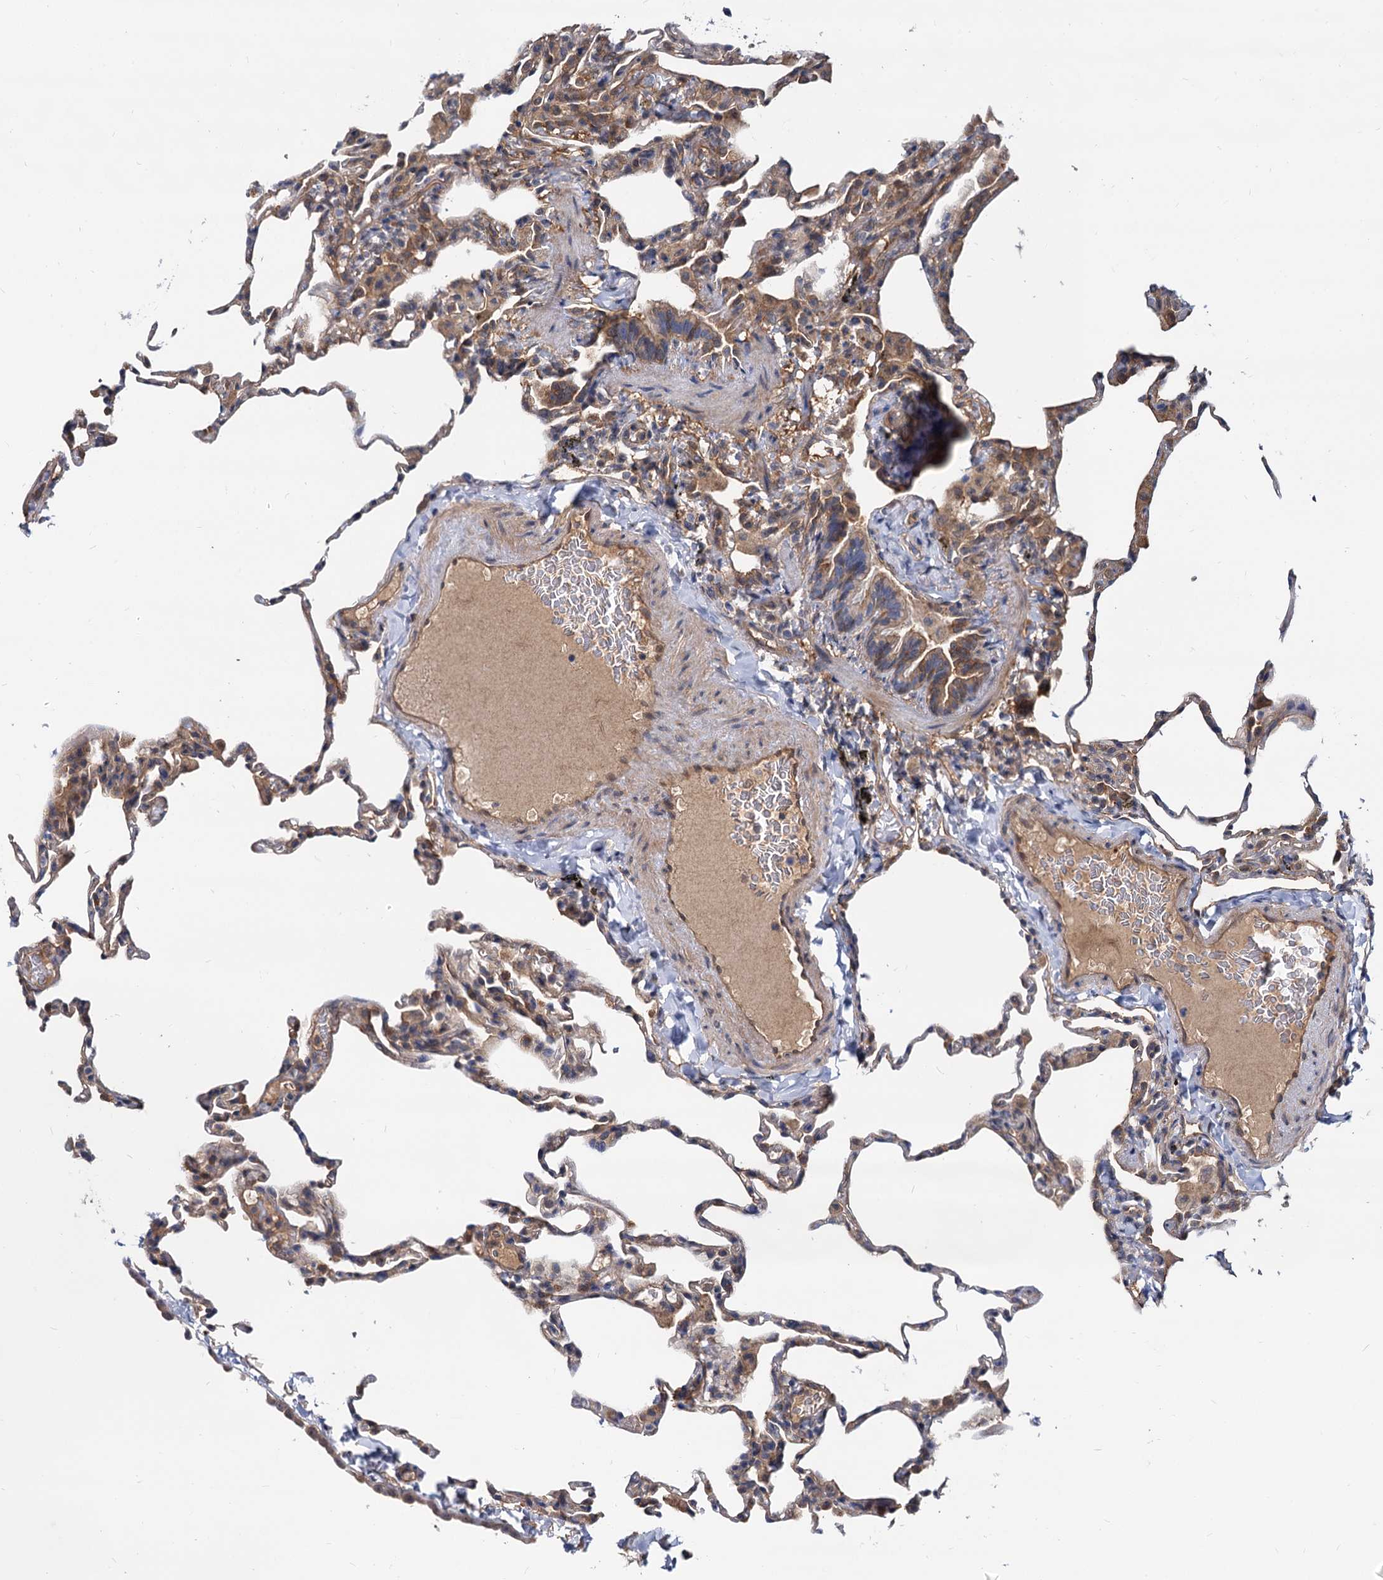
{"staining": {"intensity": "weak", "quantity": "25%-75%", "location": "cytoplasmic/membranous"}, "tissue": "lung", "cell_type": "Alveolar cells", "image_type": "normal", "snomed": [{"axis": "morphology", "description": "Normal tissue, NOS"}, {"axis": "topography", "description": "Lung"}], "caption": "Immunohistochemical staining of unremarkable lung shows low levels of weak cytoplasmic/membranous expression in about 25%-75% of alveolar cells. Immunohistochemistry (ihc) stains the protein of interest in brown and the nuclei are stained blue.", "gene": "SNX15", "patient": {"sex": "male", "age": 20}}